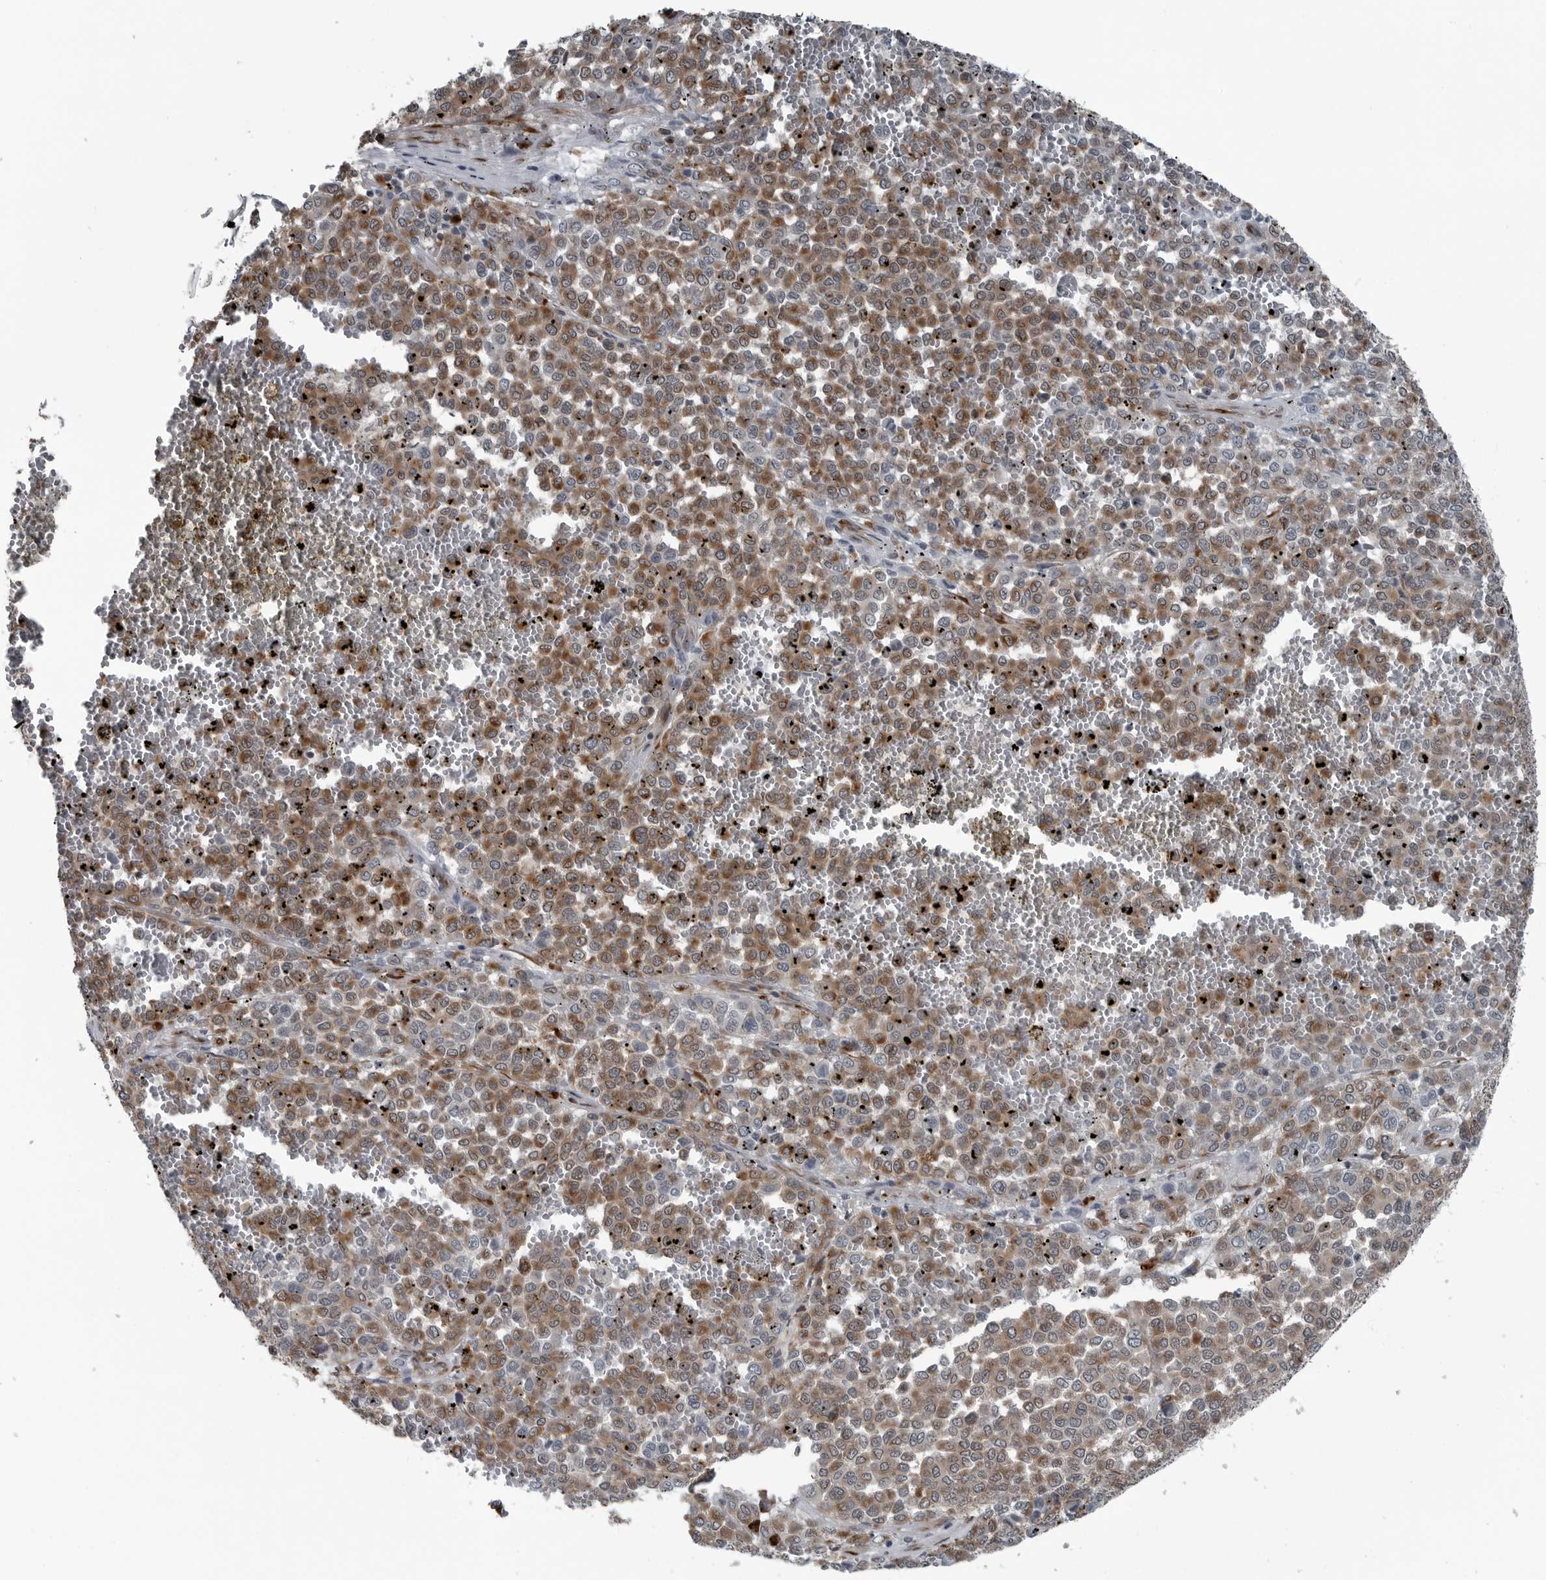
{"staining": {"intensity": "moderate", "quantity": ">75%", "location": "cytoplasmic/membranous"}, "tissue": "melanoma", "cell_type": "Tumor cells", "image_type": "cancer", "snomed": [{"axis": "morphology", "description": "Malignant melanoma, Metastatic site"}, {"axis": "topography", "description": "Pancreas"}], "caption": "A brown stain shows moderate cytoplasmic/membranous expression of a protein in human melanoma tumor cells.", "gene": "CEP85", "patient": {"sex": "female", "age": 30}}